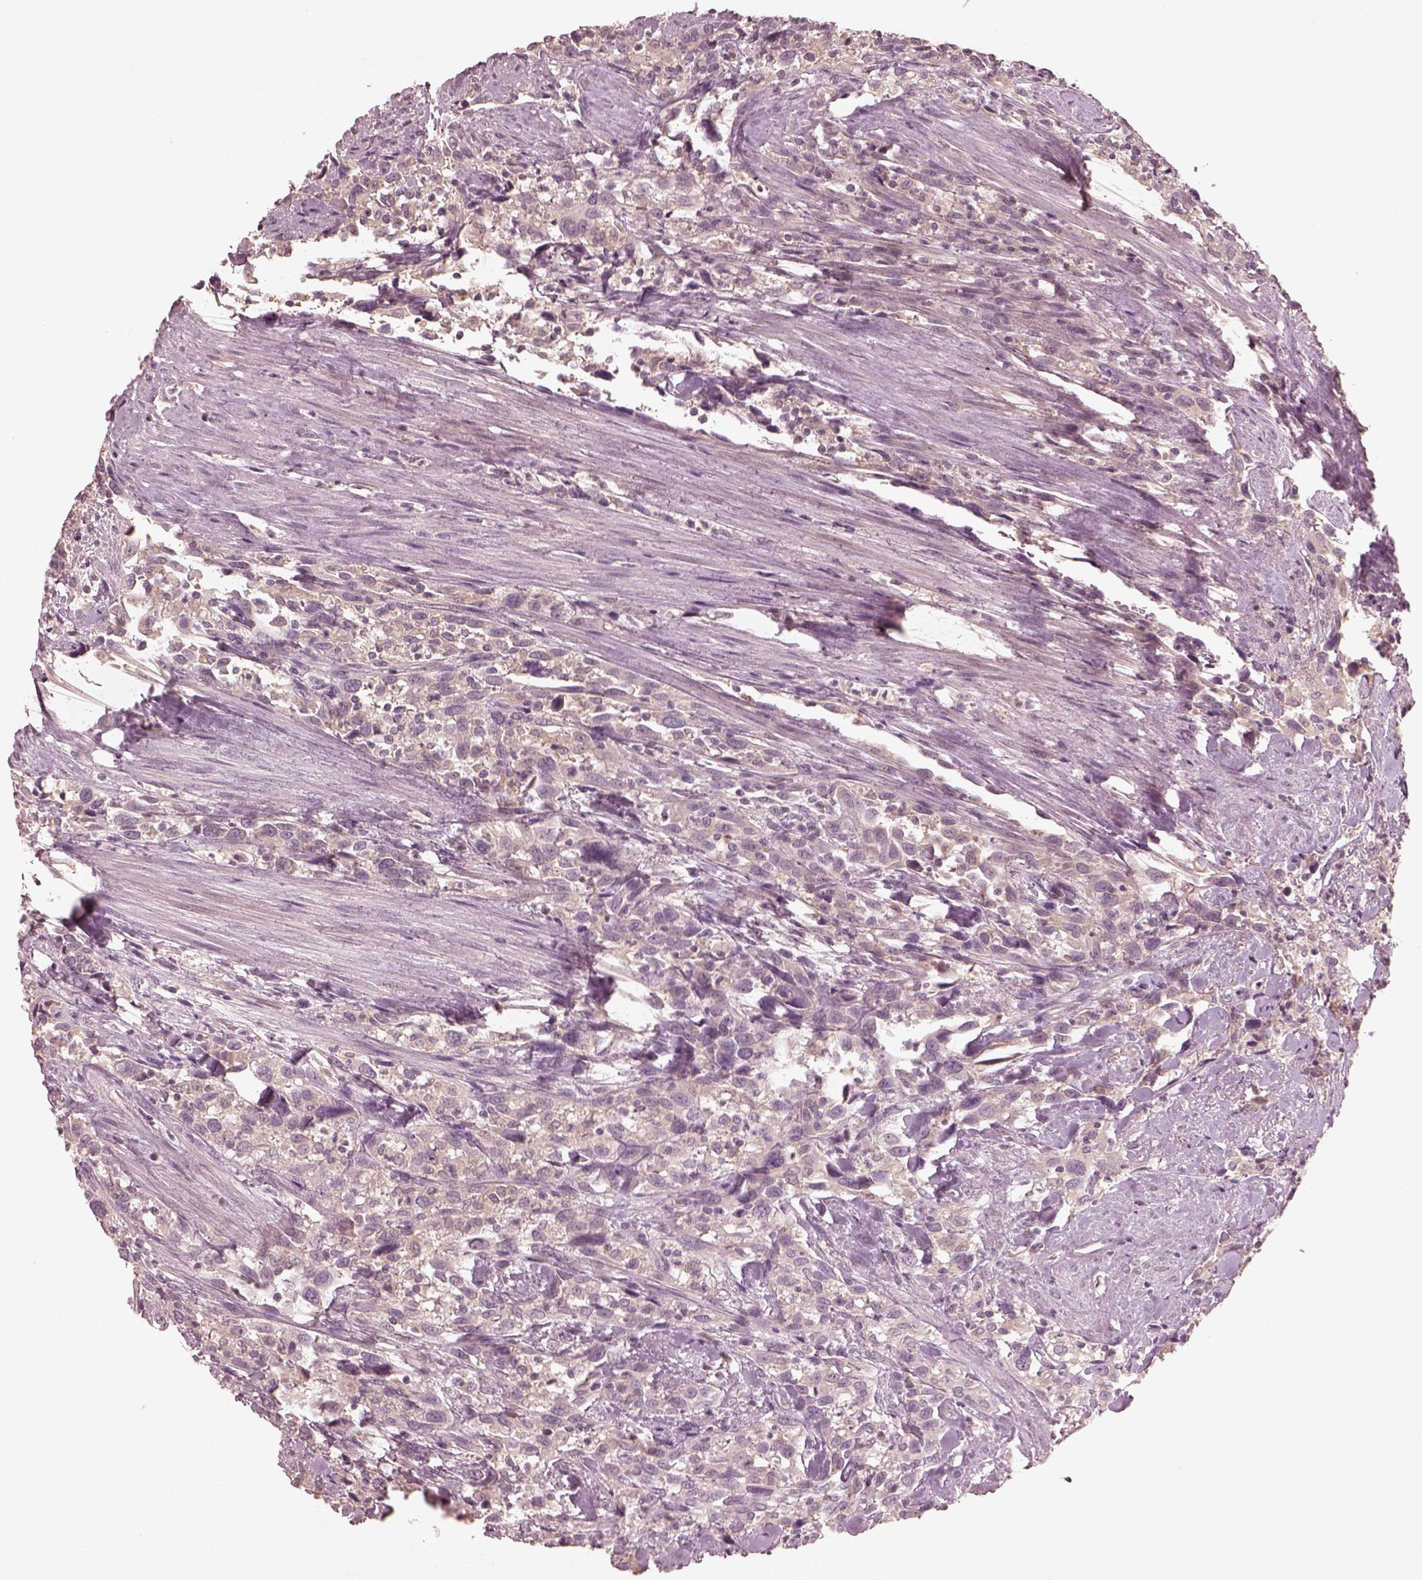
{"staining": {"intensity": "negative", "quantity": "none", "location": "none"}, "tissue": "urothelial cancer", "cell_type": "Tumor cells", "image_type": "cancer", "snomed": [{"axis": "morphology", "description": "Urothelial carcinoma, NOS"}, {"axis": "morphology", "description": "Urothelial carcinoma, High grade"}, {"axis": "topography", "description": "Urinary bladder"}], "caption": "High power microscopy micrograph of an immunohistochemistry (IHC) image of urothelial cancer, revealing no significant staining in tumor cells.", "gene": "VWA5B1", "patient": {"sex": "female", "age": 64}}